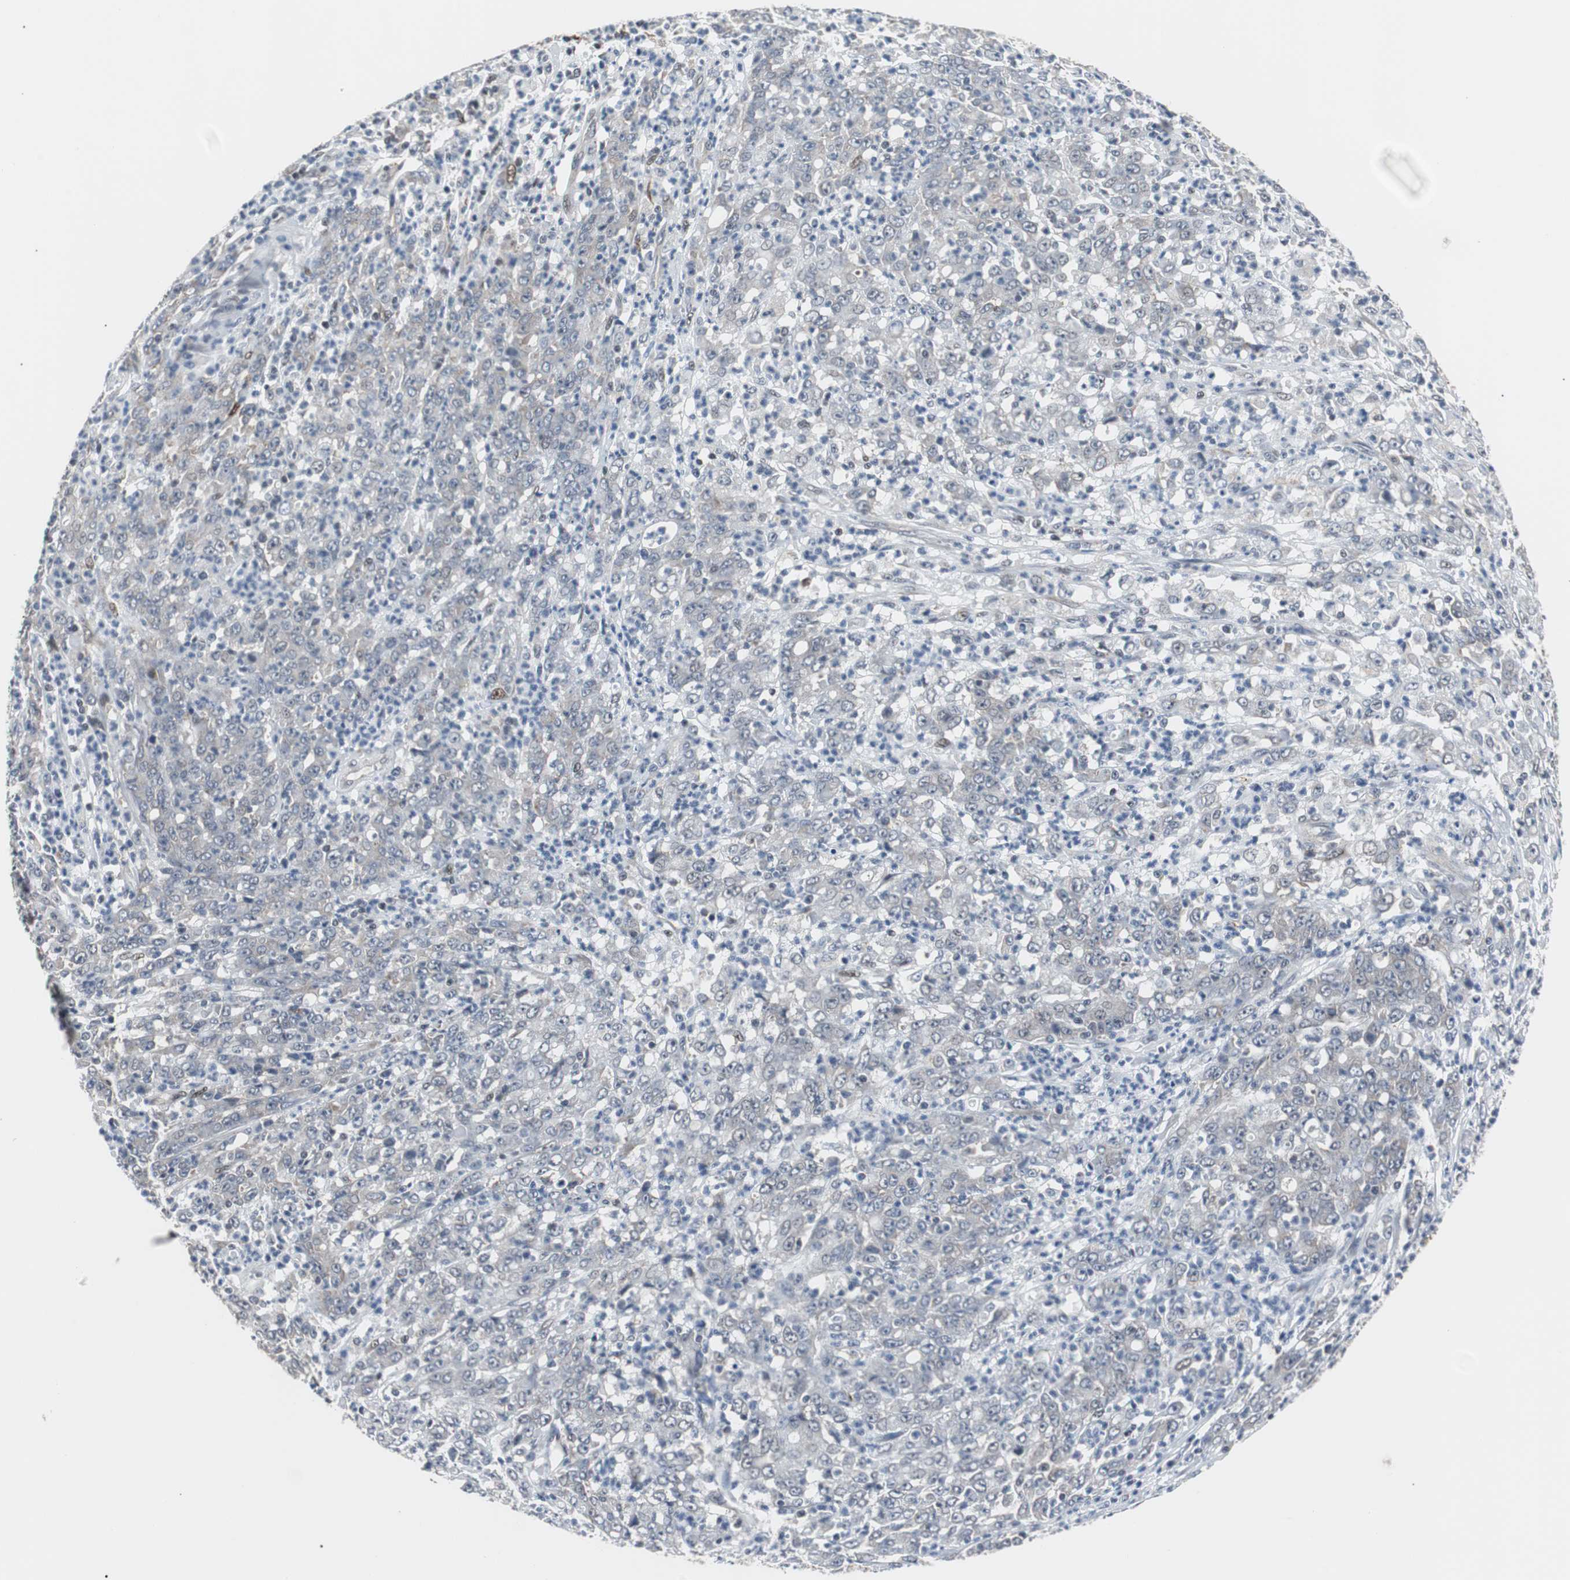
{"staining": {"intensity": "negative", "quantity": "none", "location": "none"}, "tissue": "stomach cancer", "cell_type": "Tumor cells", "image_type": "cancer", "snomed": [{"axis": "morphology", "description": "Adenocarcinoma, NOS"}, {"axis": "topography", "description": "Stomach, lower"}], "caption": "Histopathology image shows no significant protein staining in tumor cells of adenocarcinoma (stomach). (Stains: DAB (3,3'-diaminobenzidine) immunohistochemistry with hematoxylin counter stain, Microscopy: brightfield microscopy at high magnification).", "gene": "ZHX2", "patient": {"sex": "female", "age": 71}}